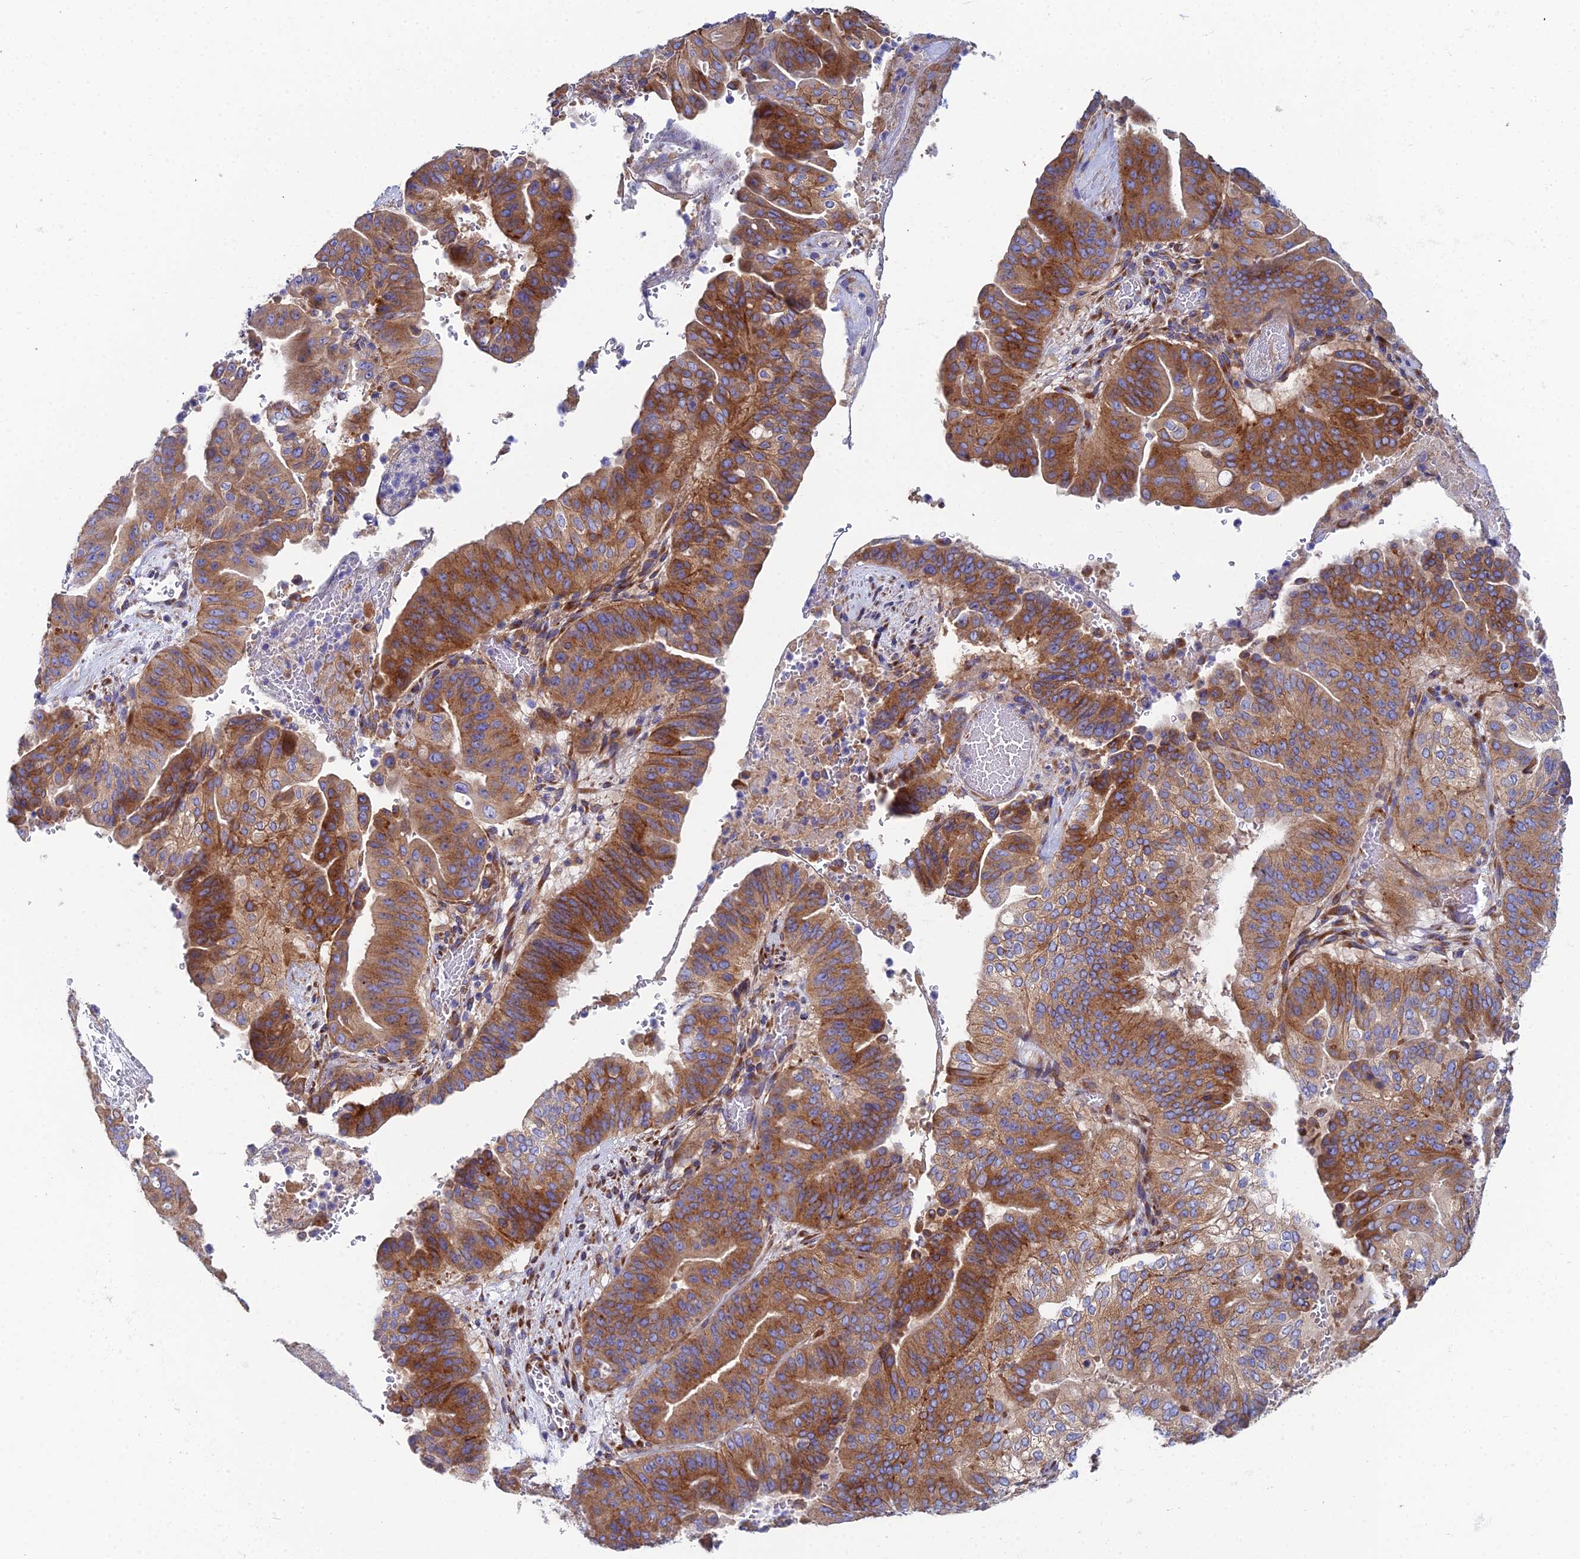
{"staining": {"intensity": "strong", "quantity": "25%-75%", "location": "cytoplasmic/membranous"}, "tissue": "pancreatic cancer", "cell_type": "Tumor cells", "image_type": "cancer", "snomed": [{"axis": "morphology", "description": "Adenocarcinoma, NOS"}, {"axis": "topography", "description": "Pancreas"}], "caption": "This is an image of immunohistochemistry (IHC) staining of pancreatic cancer, which shows strong positivity in the cytoplasmic/membranous of tumor cells.", "gene": "CLCN3", "patient": {"sex": "female", "age": 77}}